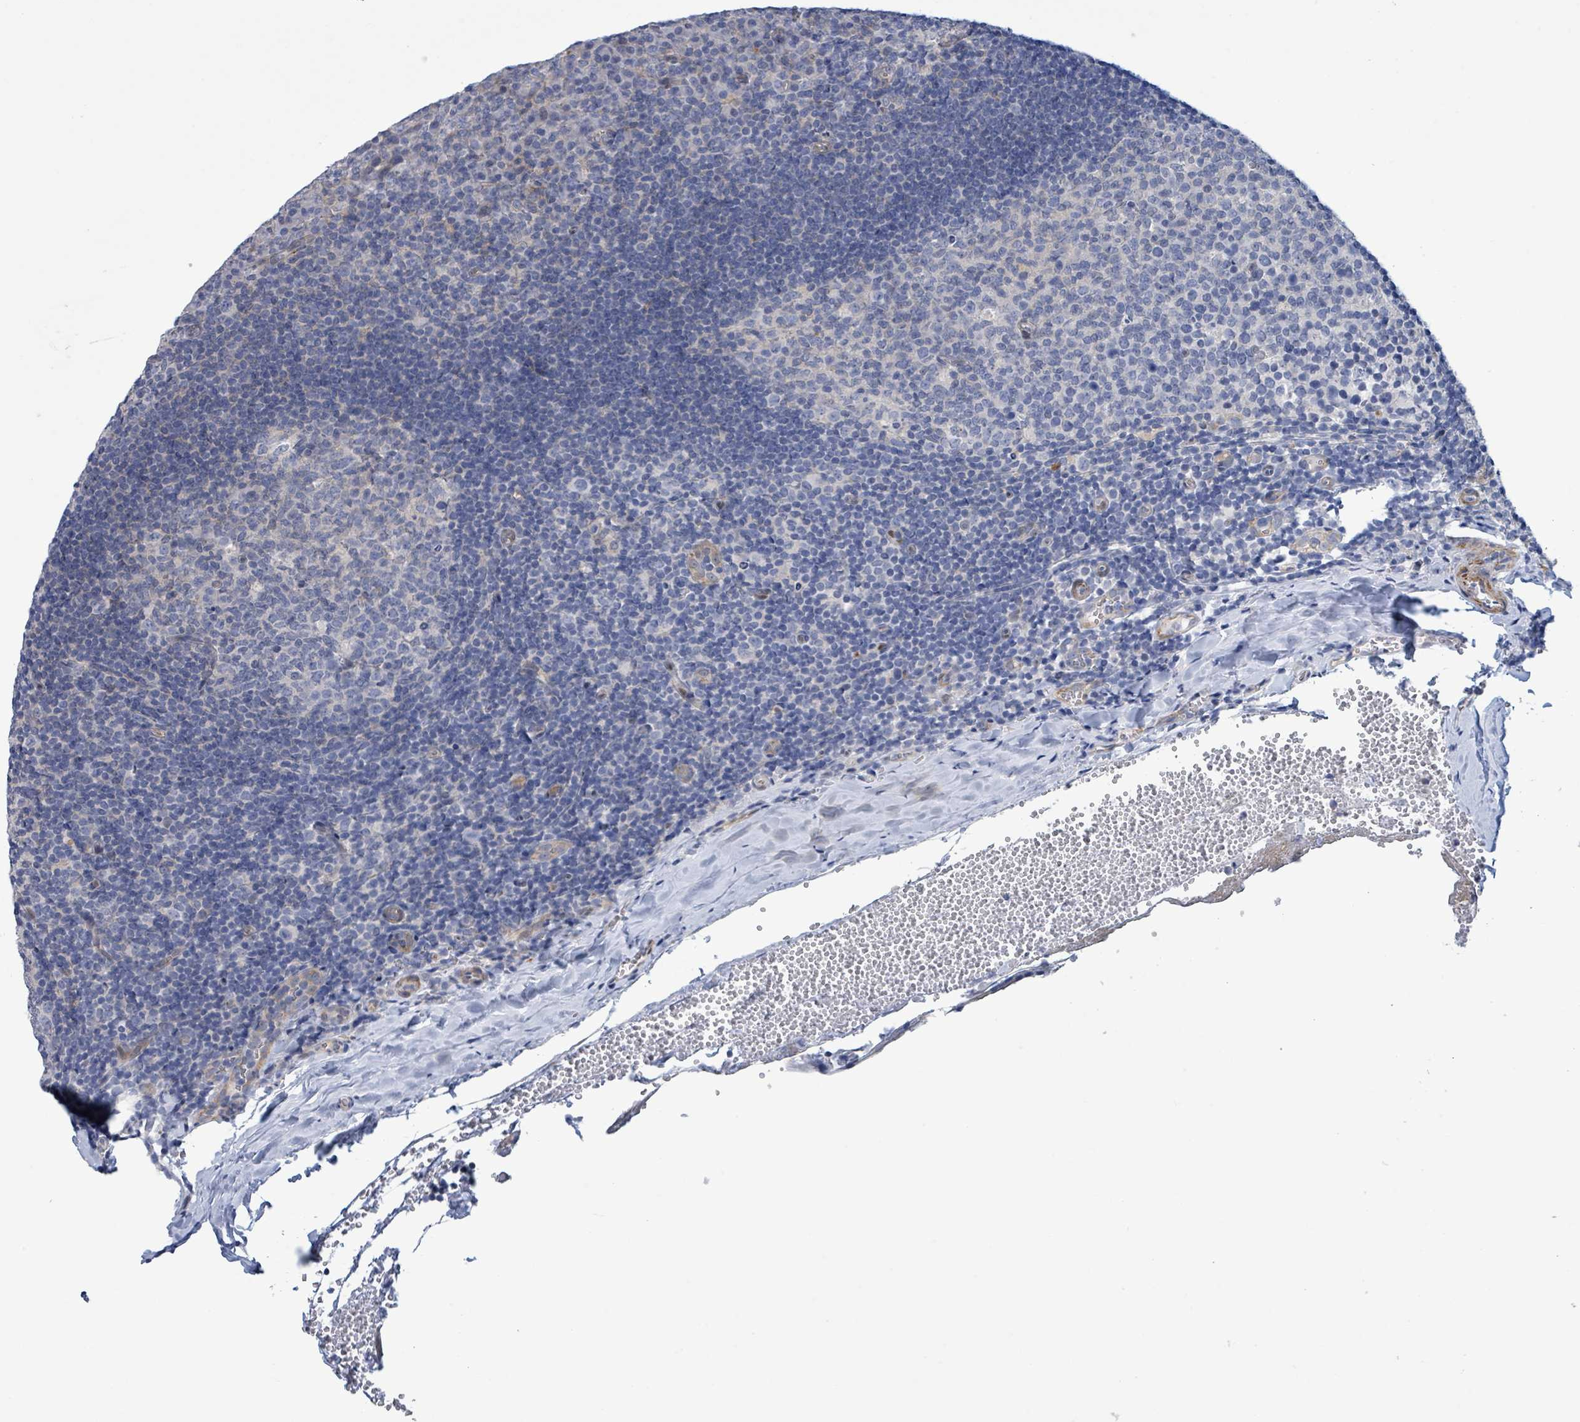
{"staining": {"intensity": "negative", "quantity": "none", "location": "none"}, "tissue": "tonsil", "cell_type": "Germinal center cells", "image_type": "normal", "snomed": [{"axis": "morphology", "description": "Normal tissue, NOS"}, {"axis": "topography", "description": "Tonsil"}], "caption": "High power microscopy micrograph of an IHC micrograph of benign tonsil, revealing no significant staining in germinal center cells.", "gene": "C9orf152", "patient": {"sex": "male", "age": 17}}